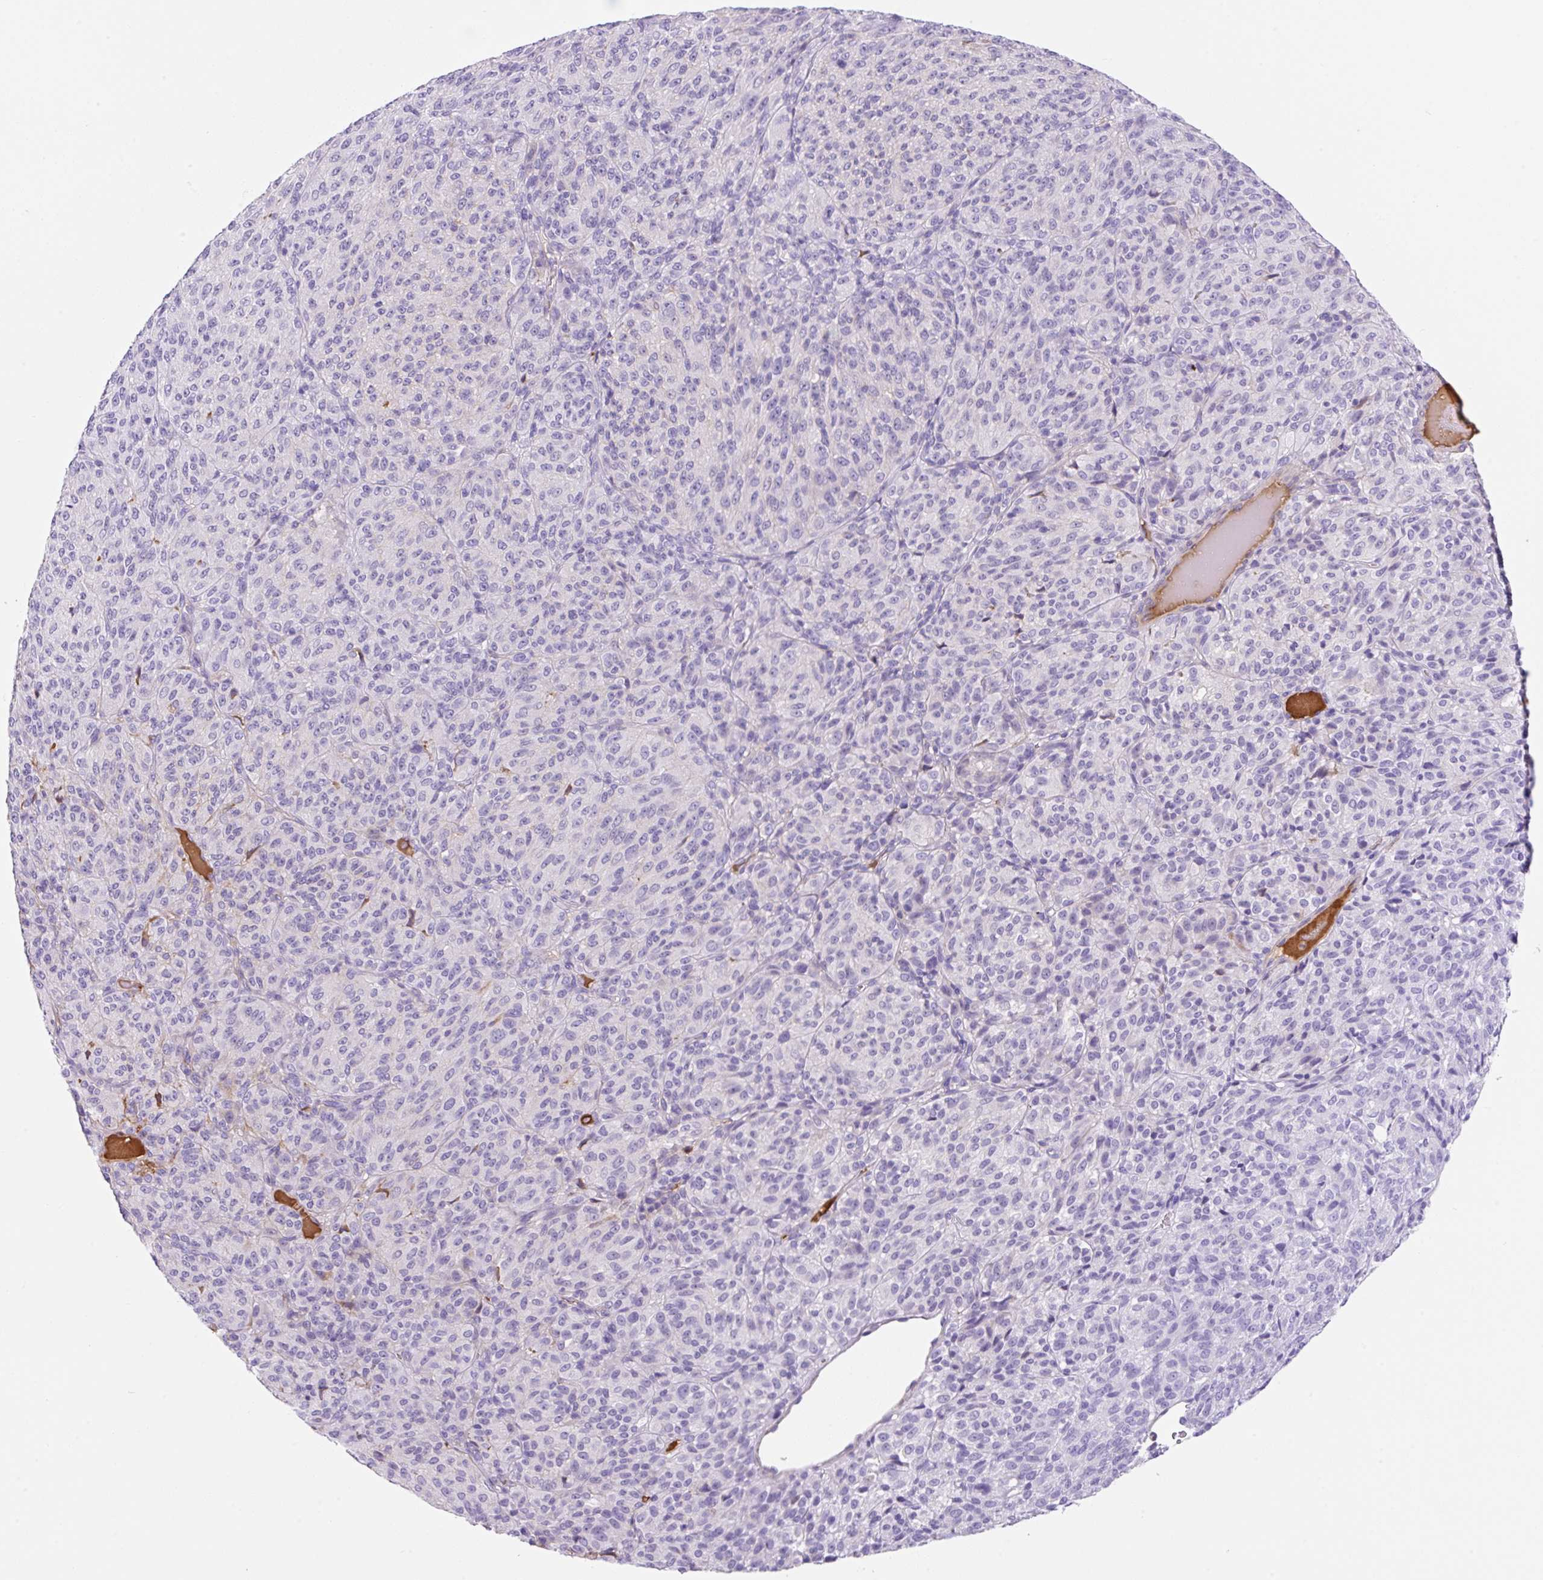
{"staining": {"intensity": "negative", "quantity": "none", "location": "none"}, "tissue": "melanoma", "cell_type": "Tumor cells", "image_type": "cancer", "snomed": [{"axis": "morphology", "description": "Malignant melanoma, Metastatic site"}, {"axis": "topography", "description": "Brain"}], "caption": "An immunohistochemistry histopathology image of melanoma is shown. There is no staining in tumor cells of melanoma. The staining is performed using DAB (3,3'-diaminobenzidine) brown chromogen with nuclei counter-stained in using hematoxylin.", "gene": "TDRD15", "patient": {"sex": "female", "age": 56}}